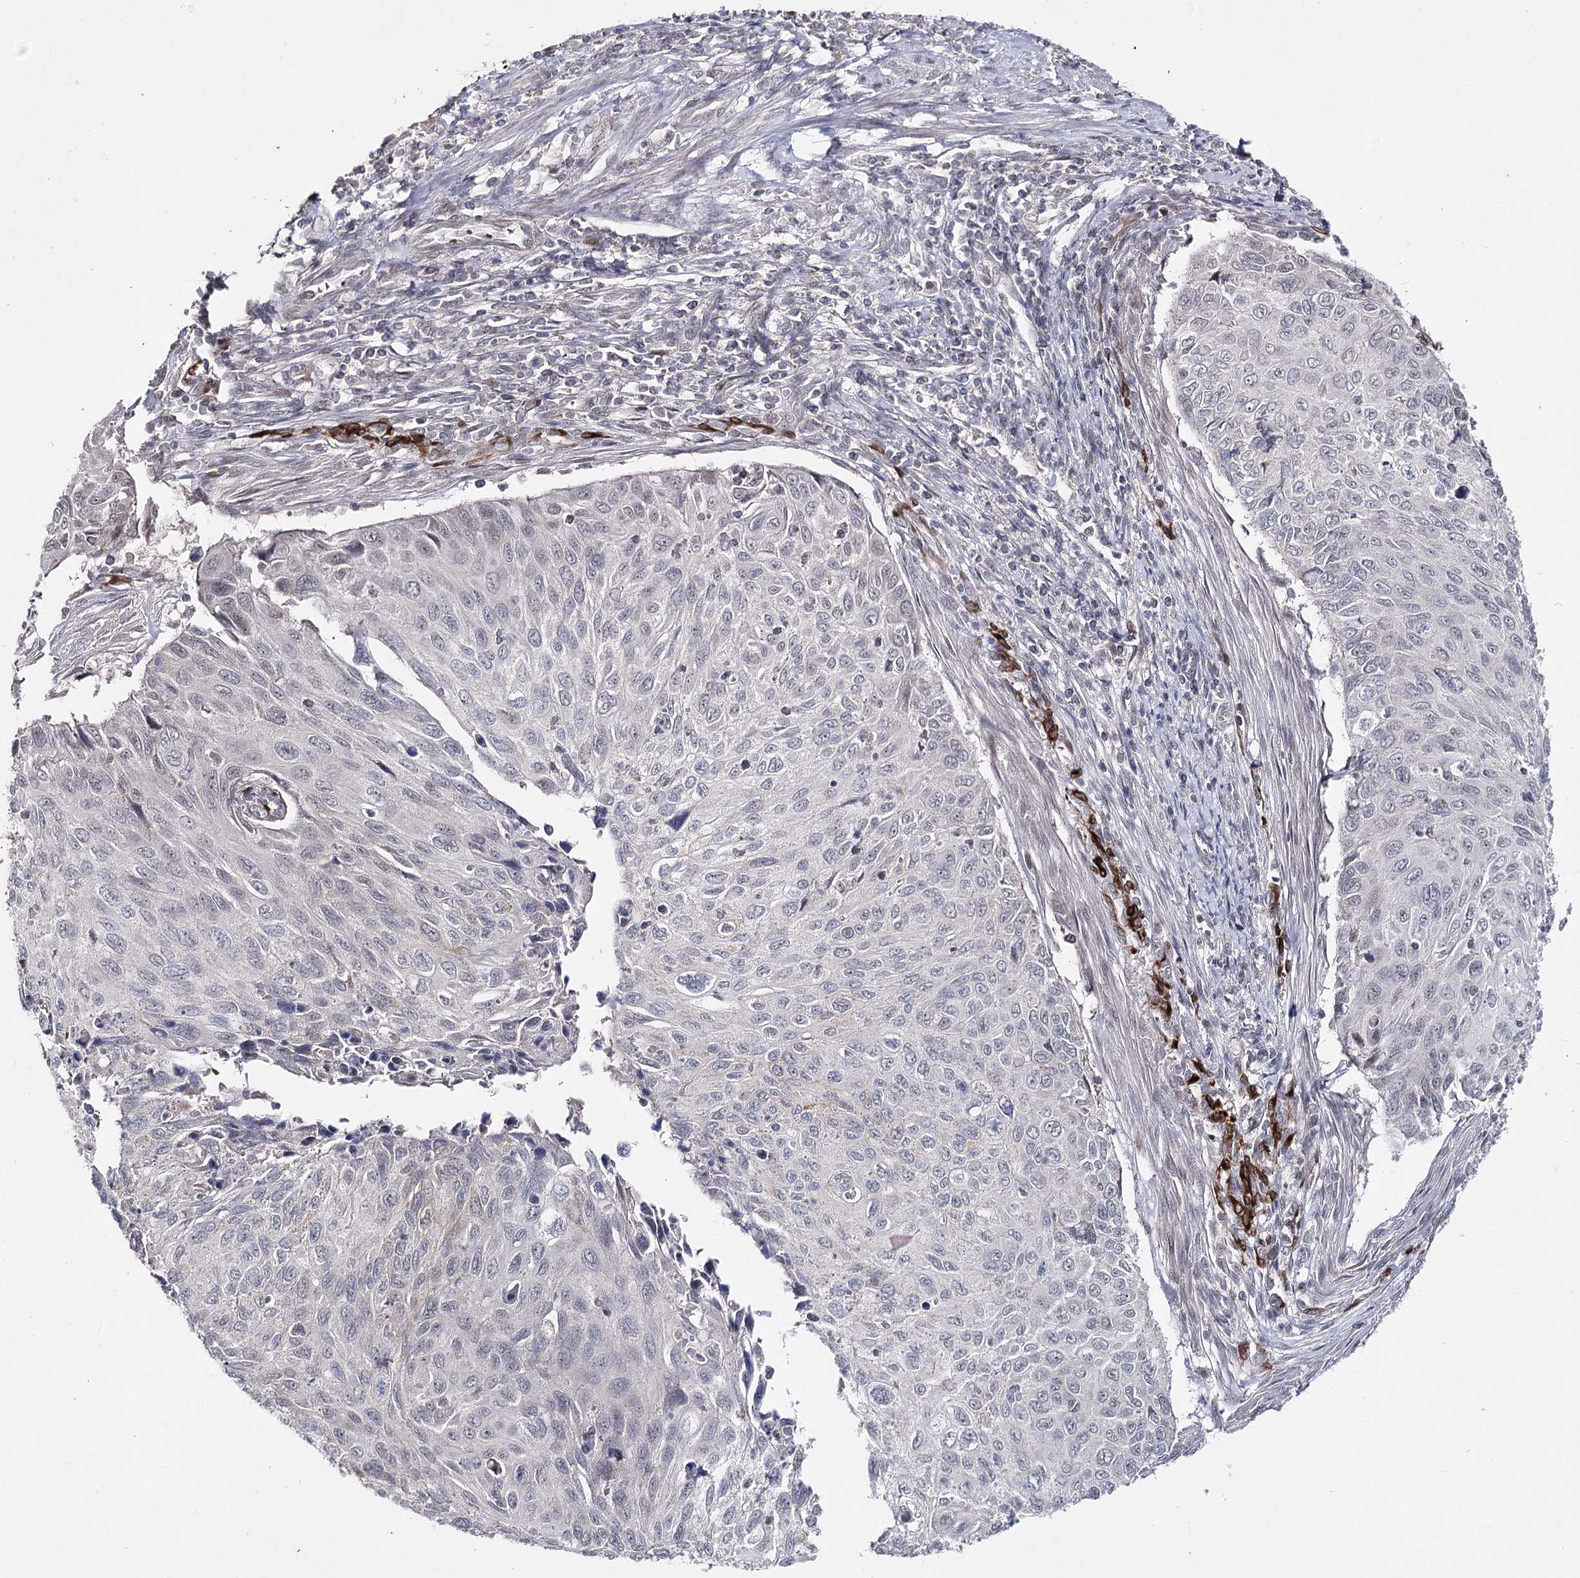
{"staining": {"intensity": "negative", "quantity": "none", "location": "none"}, "tissue": "cervical cancer", "cell_type": "Tumor cells", "image_type": "cancer", "snomed": [{"axis": "morphology", "description": "Squamous cell carcinoma, NOS"}, {"axis": "topography", "description": "Cervix"}], "caption": "There is no significant expression in tumor cells of cervical cancer.", "gene": "HSD11B2", "patient": {"sex": "female", "age": 70}}